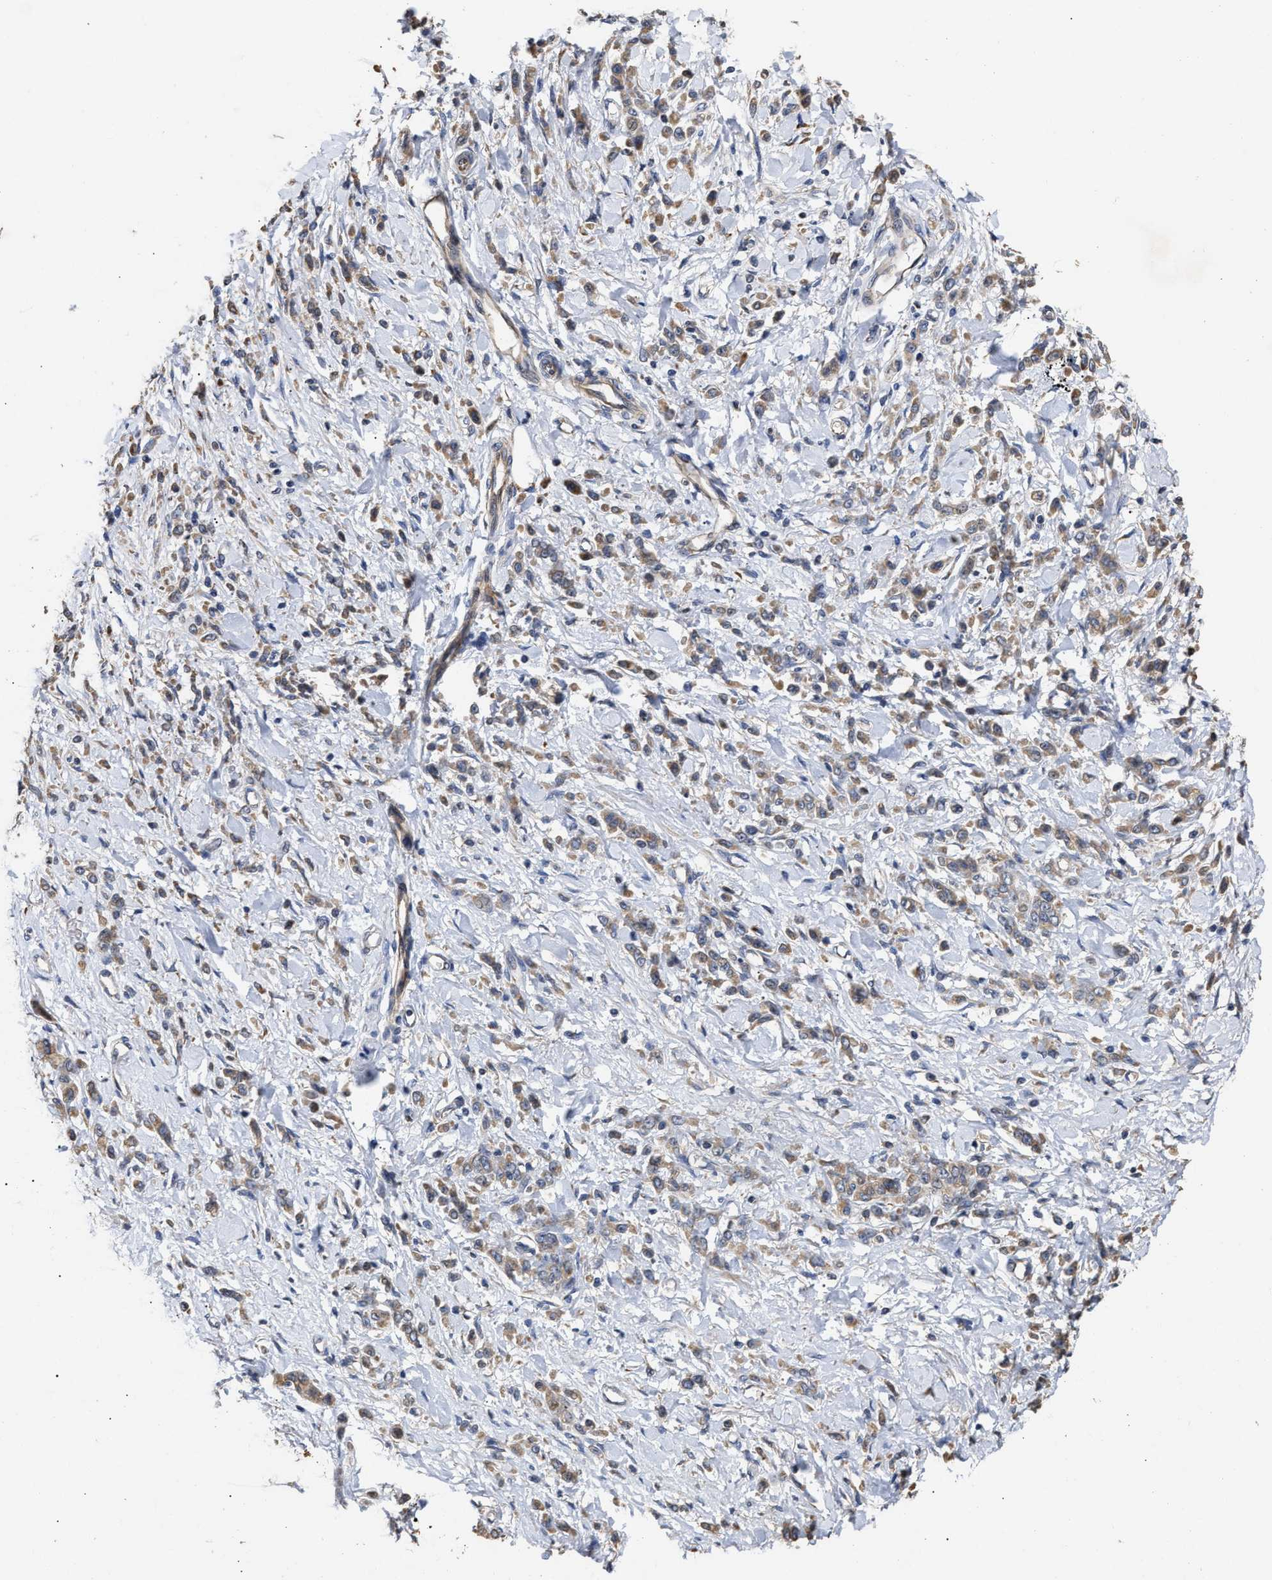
{"staining": {"intensity": "weak", "quantity": ">75%", "location": "cytoplasmic/membranous"}, "tissue": "stomach cancer", "cell_type": "Tumor cells", "image_type": "cancer", "snomed": [{"axis": "morphology", "description": "Normal tissue, NOS"}, {"axis": "morphology", "description": "Adenocarcinoma, NOS"}, {"axis": "topography", "description": "Stomach"}], "caption": "The image displays immunohistochemical staining of stomach adenocarcinoma. There is weak cytoplasmic/membranous staining is seen in about >75% of tumor cells. Using DAB (3,3'-diaminobenzidine) (brown) and hematoxylin (blue) stains, captured at high magnification using brightfield microscopy.", "gene": "GOSR1", "patient": {"sex": "male", "age": 82}}